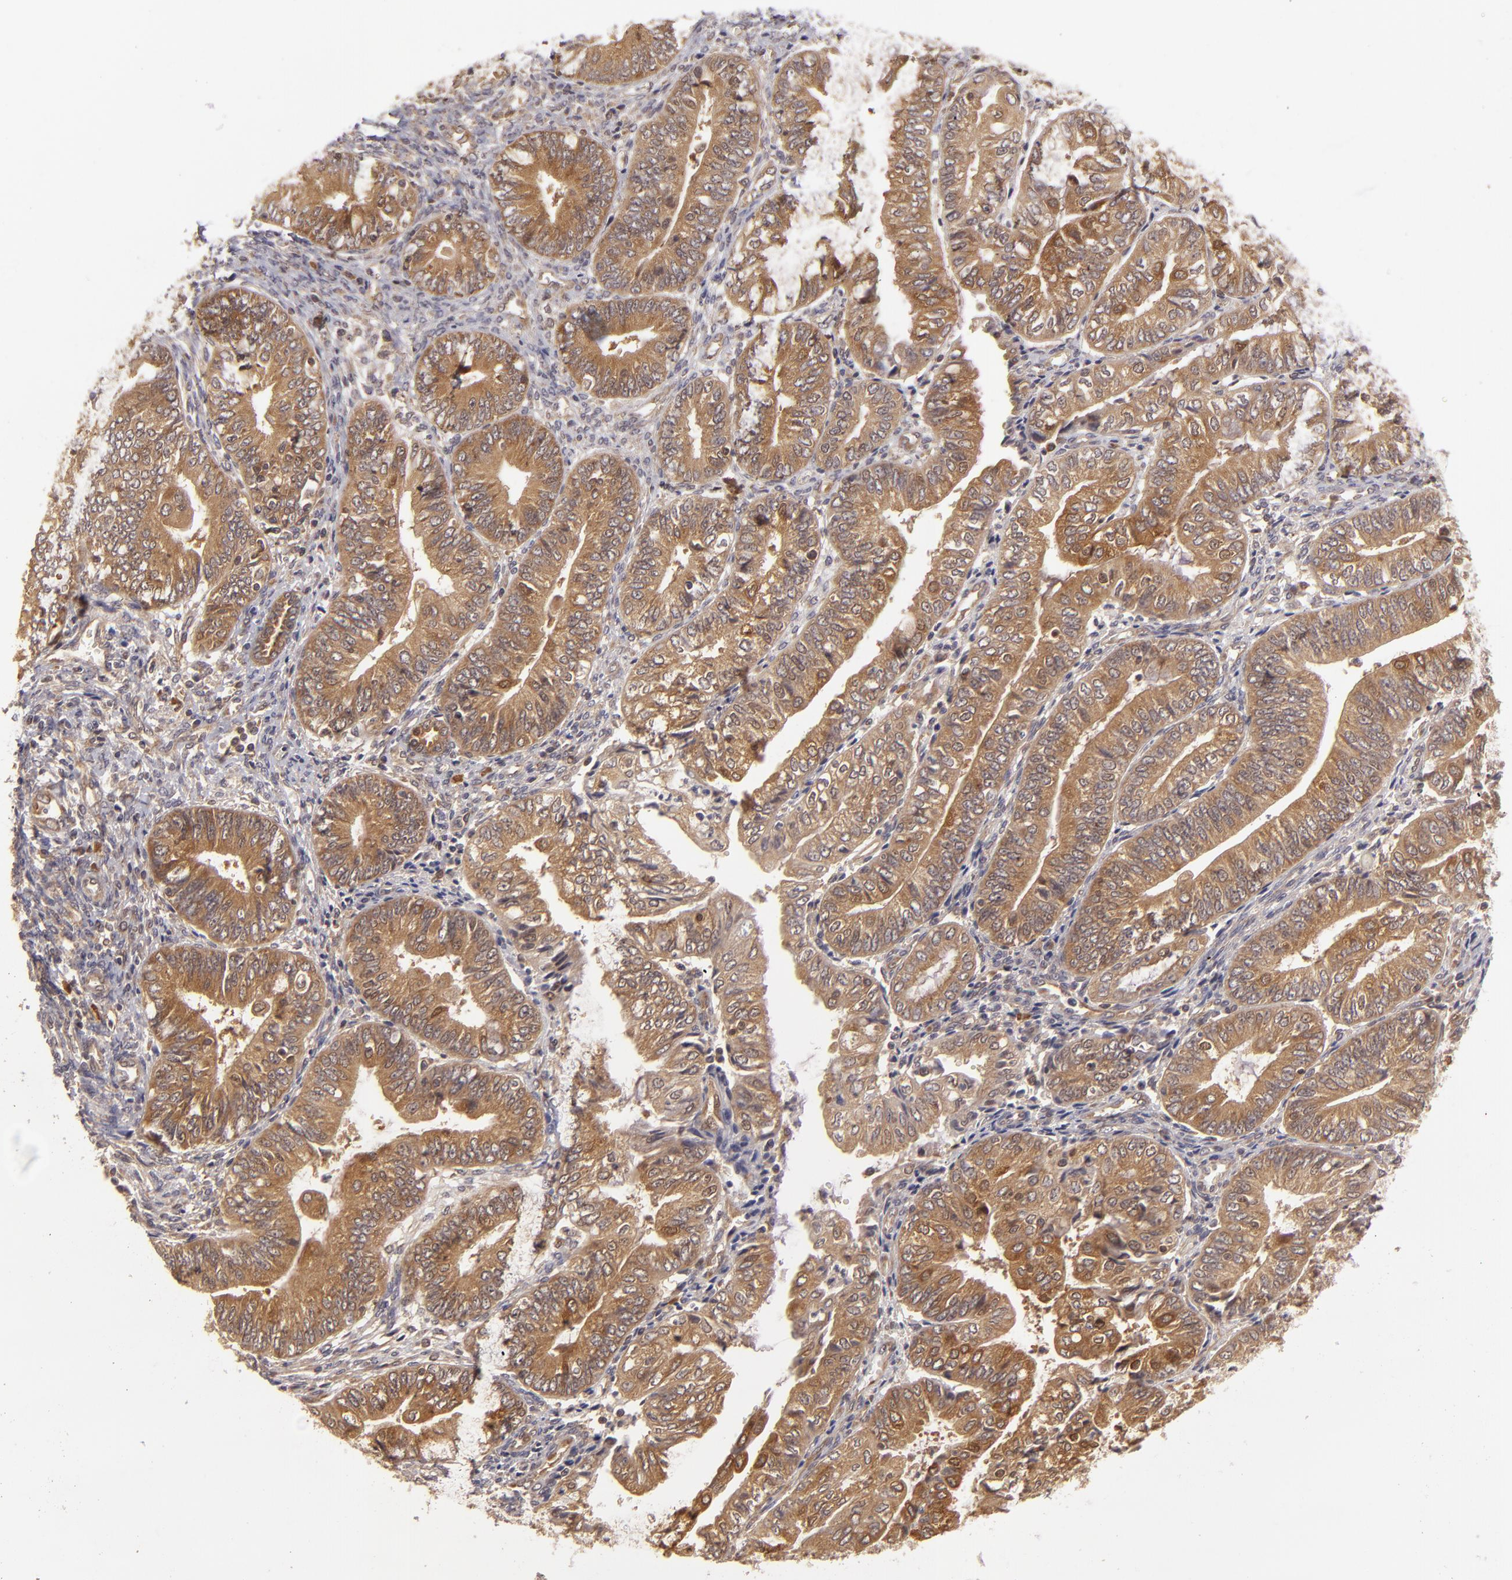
{"staining": {"intensity": "moderate", "quantity": ">75%", "location": "cytoplasmic/membranous"}, "tissue": "endometrial cancer", "cell_type": "Tumor cells", "image_type": "cancer", "snomed": [{"axis": "morphology", "description": "Adenocarcinoma, NOS"}, {"axis": "topography", "description": "Endometrium"}], "caption": "A histopathology image of endometrial adenocarcinoma stained for a protein displays moderate cytoplasmic/membranous brown staining in tumor cells.", "gene": "MAPK3", "patient": {"sex": "female", "age": 55}}